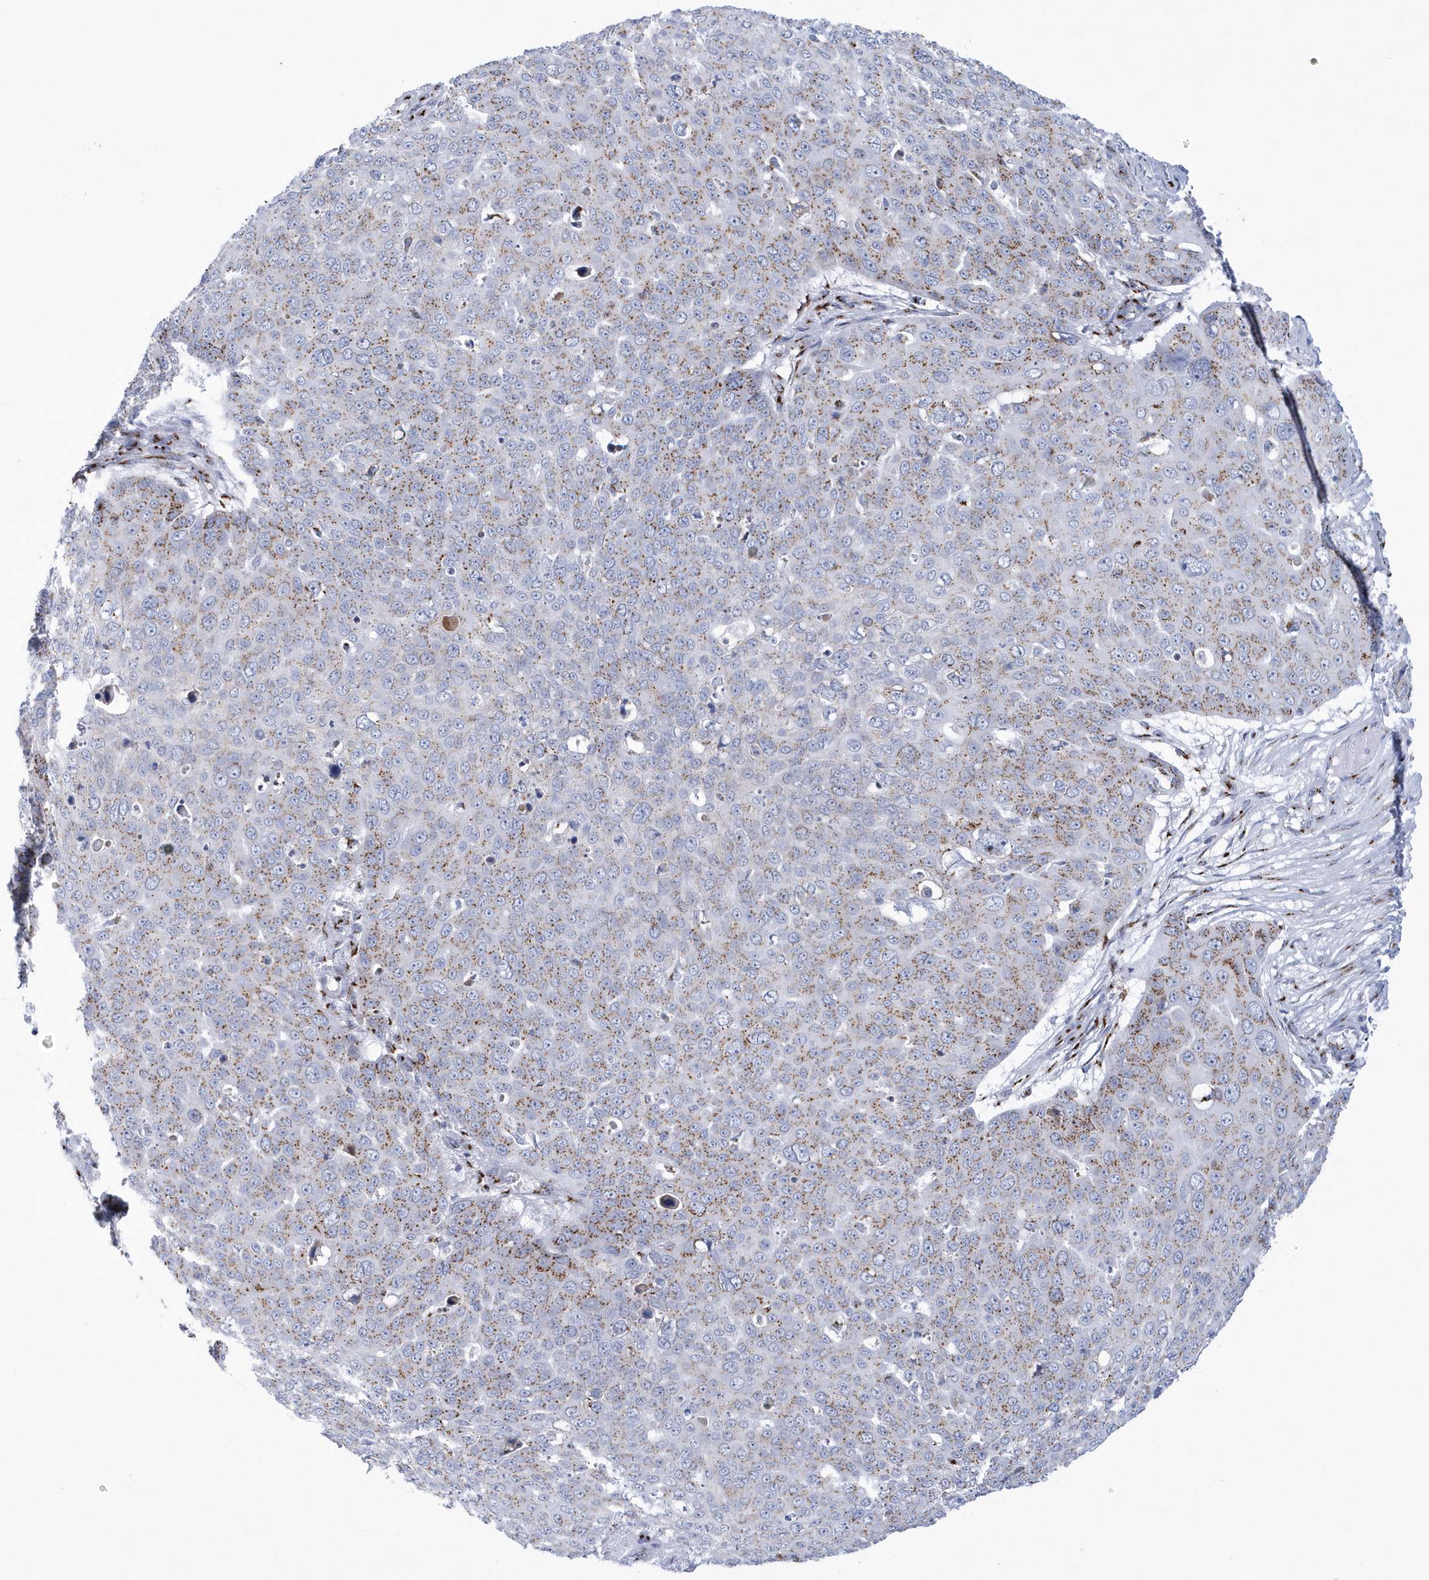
{"staining": {"intensity": "weak", "quantity": ">75%", "location": "cytoplasmic/membranous"}, "tissue": "skin cancer", "cell_type": "Tumor cells", "image_type": "cancer", "snomed": [{"axis": "morphology", "description": "Squamous cell carcinoma, NOS"}, {"axis": "topography", "description": "Skin"}], "caption": "A brown stain shows weak cytoplasmic/membranous expression of a protein in squamous cell carcinoma (skin) tumor cells. (DAB IHC with brightfield microscopy, high magnification).", "gene": "SLX9", "patient": {"sex": "male", "age": 71}}